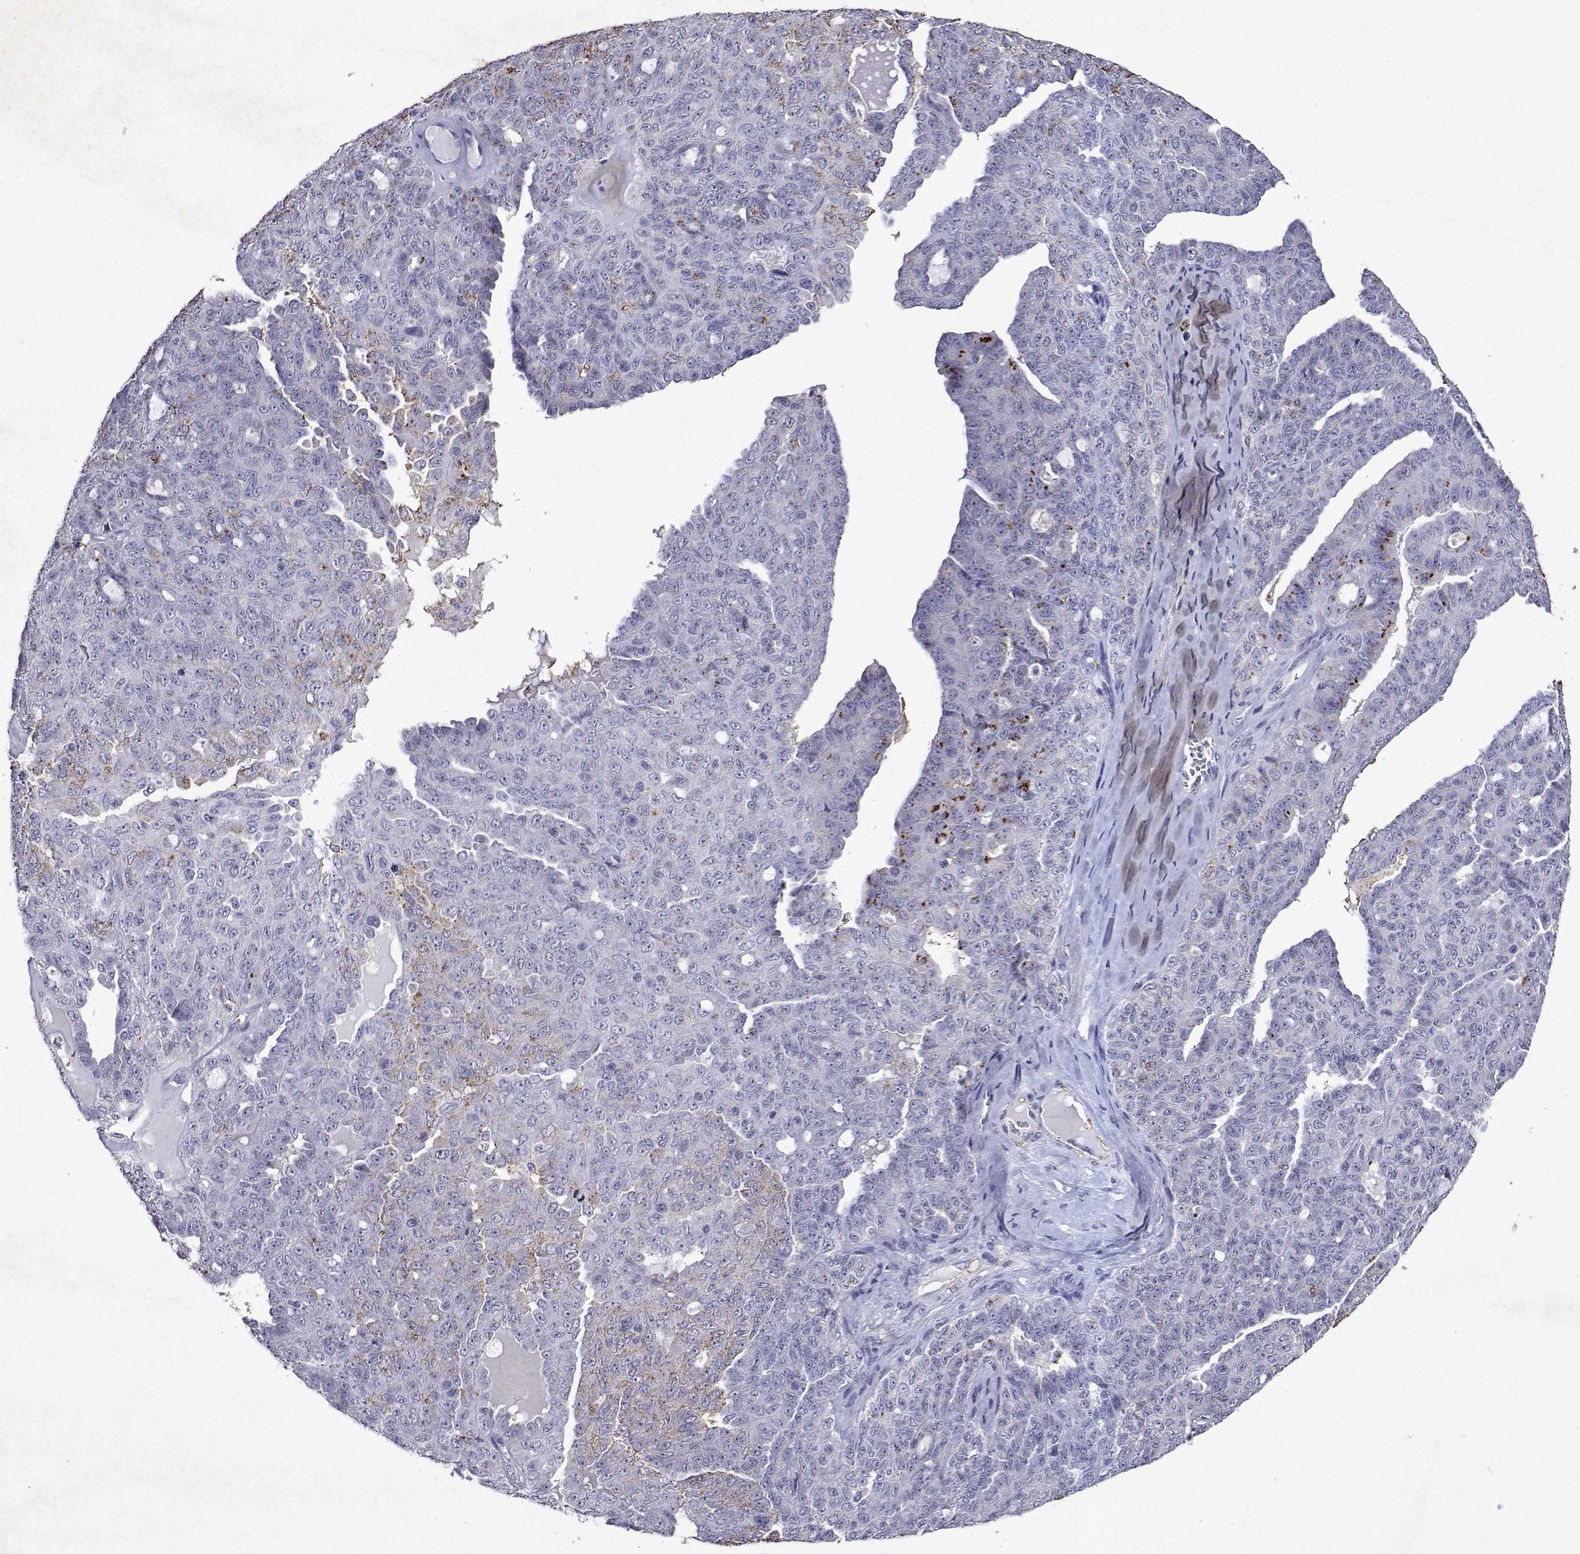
{"staining": {"intensity": "weak", "quantity": "<25%", "location": "cytoplasmic/membranous"}, "tissue": "ovarian cancer", "cell_type": "Tumor cells", "image_type": "cancer", "snomed": [{"axis": "morphology", "description": "Cystadenocarcinoma, serous, NOS"}, {"axis": "topography", "description": "Ovary"}], "caption": "High power microscopy histopathology image of an immunohistochemistry (IHC) micrograph of ovarian serous cystadenocarcinoma, revealing no significant positivity in tumor cells.", "gene": "DUSP28", "patient": {"sex": "female", "age": 71}}